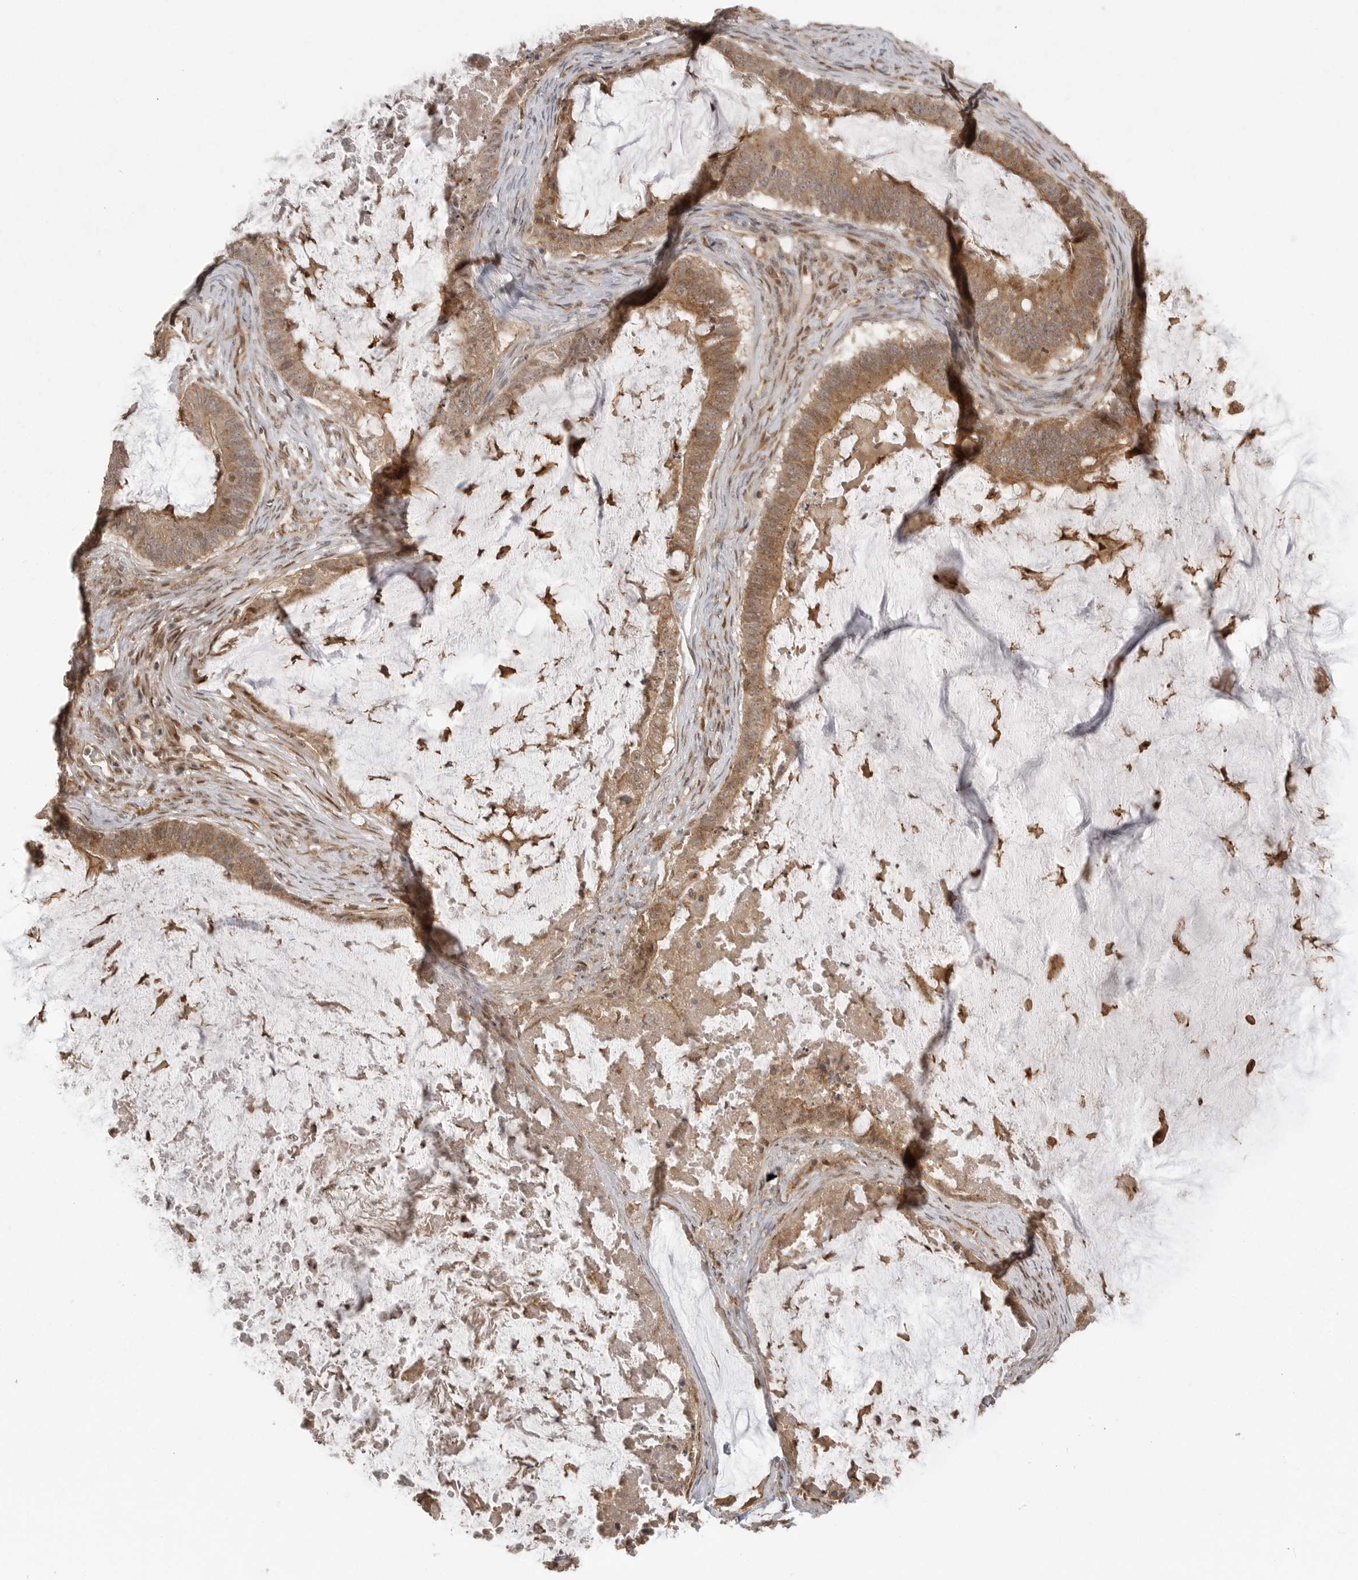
{"staining": {"intensity": "moderate", "quantity": ">75%", "location": "cytoplasmic/membranous"}, "tissue": "ovarian cancer", "cell_type": "Tumor cells", "image_type": "cancer", "snomed": [{"axis": "morphology", "description": "Cystadenocarcinoma, mucinous, NOS"}, {"axis": "topography", "description": "Ovary"}], "caption": "Moderate cytoplasmic/membranous expression for a protein is identified in about >75% of tumor cells of ovarian cancer (mucinous cystadenocarcinoma) using immunohistochemistry.", "gene": "FAT3", "patient": {"sex": "female", "age": 61}}